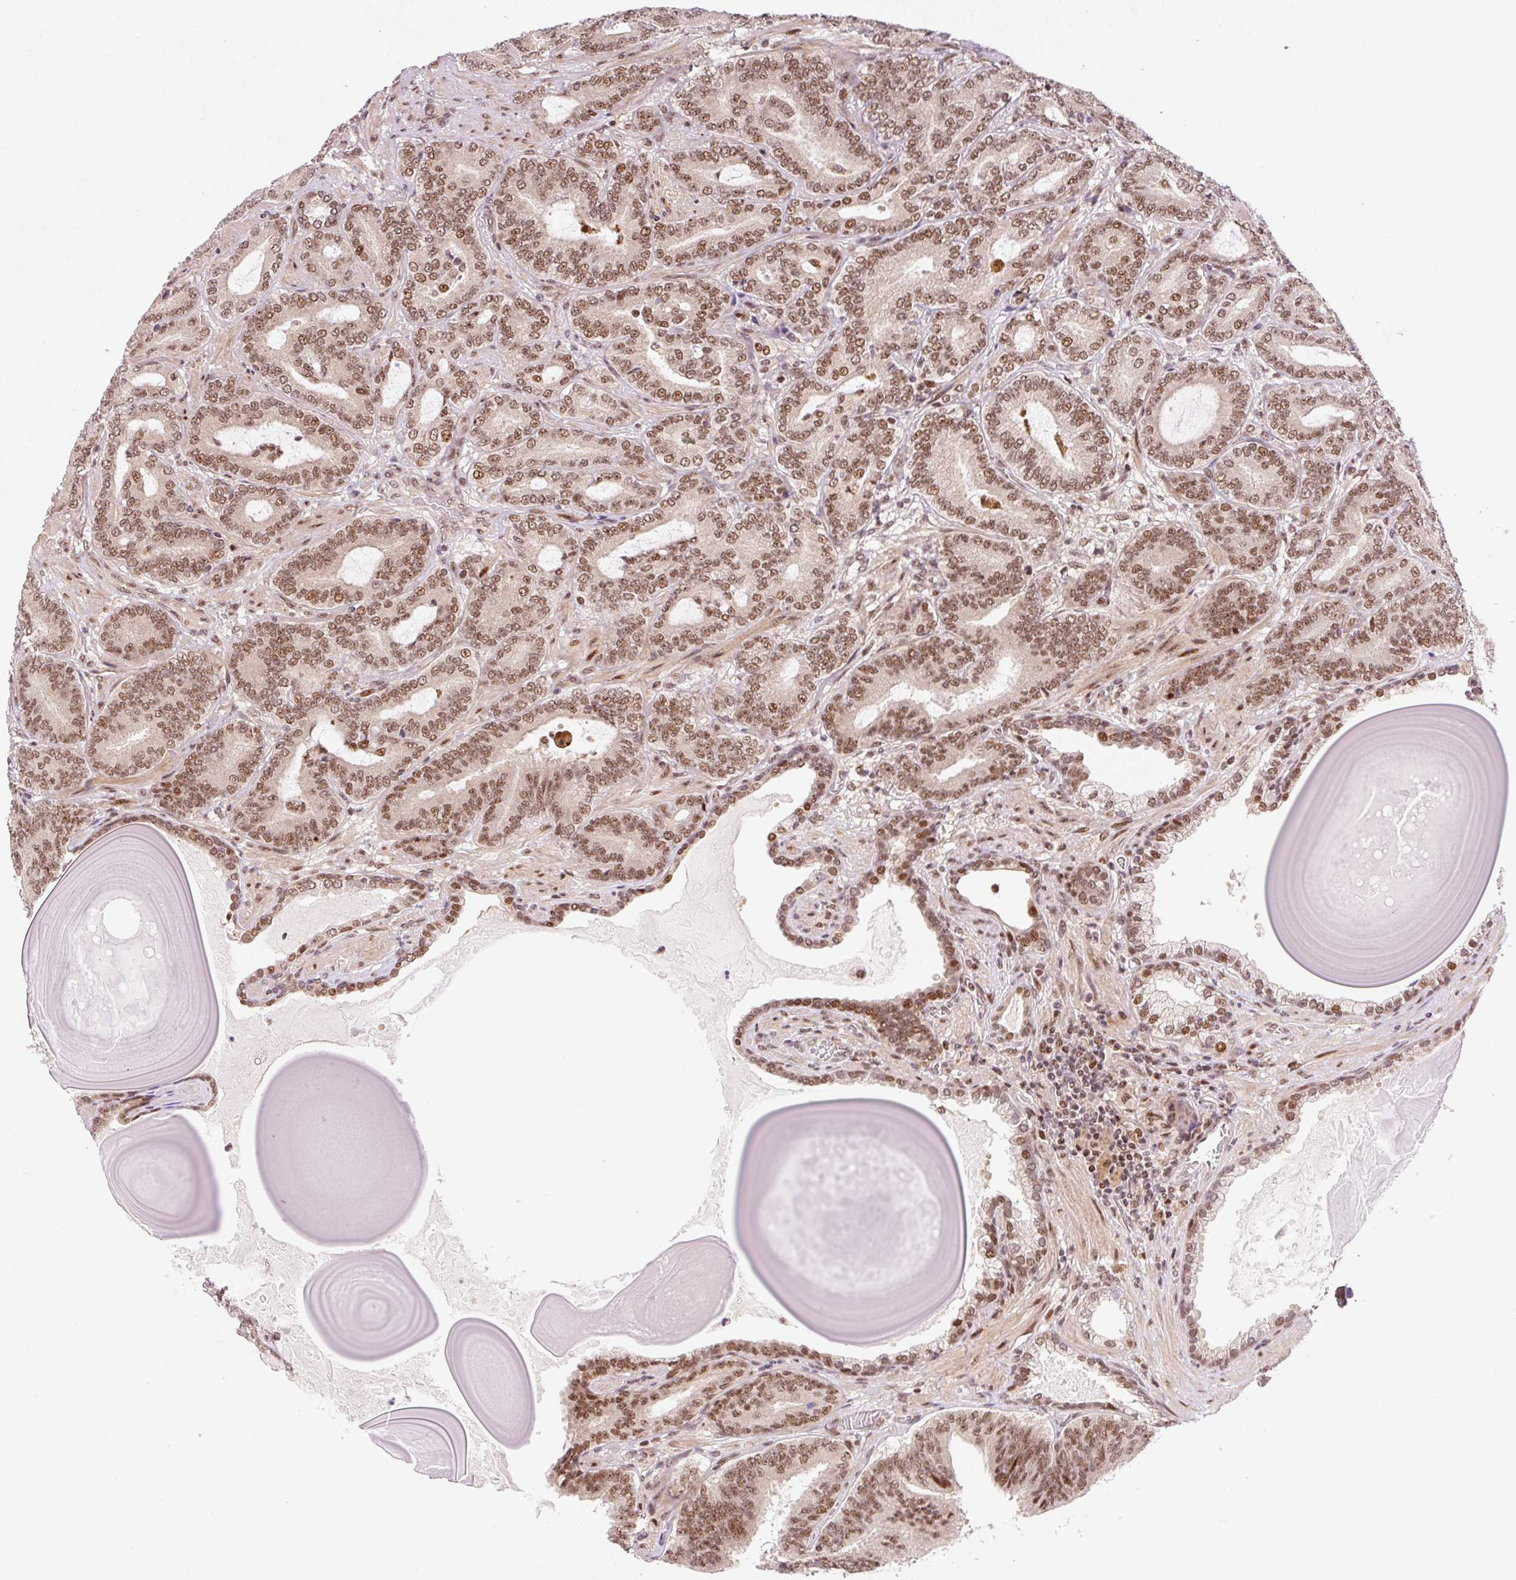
{"staining": {"intensity": "moderate", "quantity": ">75%", "location": "nuclear"}, "tissue": "prostate cancer", "cell_type": "Tumor cells", "image_type": "cancer", "snomed": [{"axis": "morphology", "description": "Adenocarcinoma, High grade"}, {"axis": "topography", "description": "Prostate"}], "caption": "High-grade adenocarcinoma (prostate) stained with IHC exhibits moderate nuclear staining in about >75% of tumor cells.", "gene": "INTS8", "patient": {"sex": "male", "age": 62}}